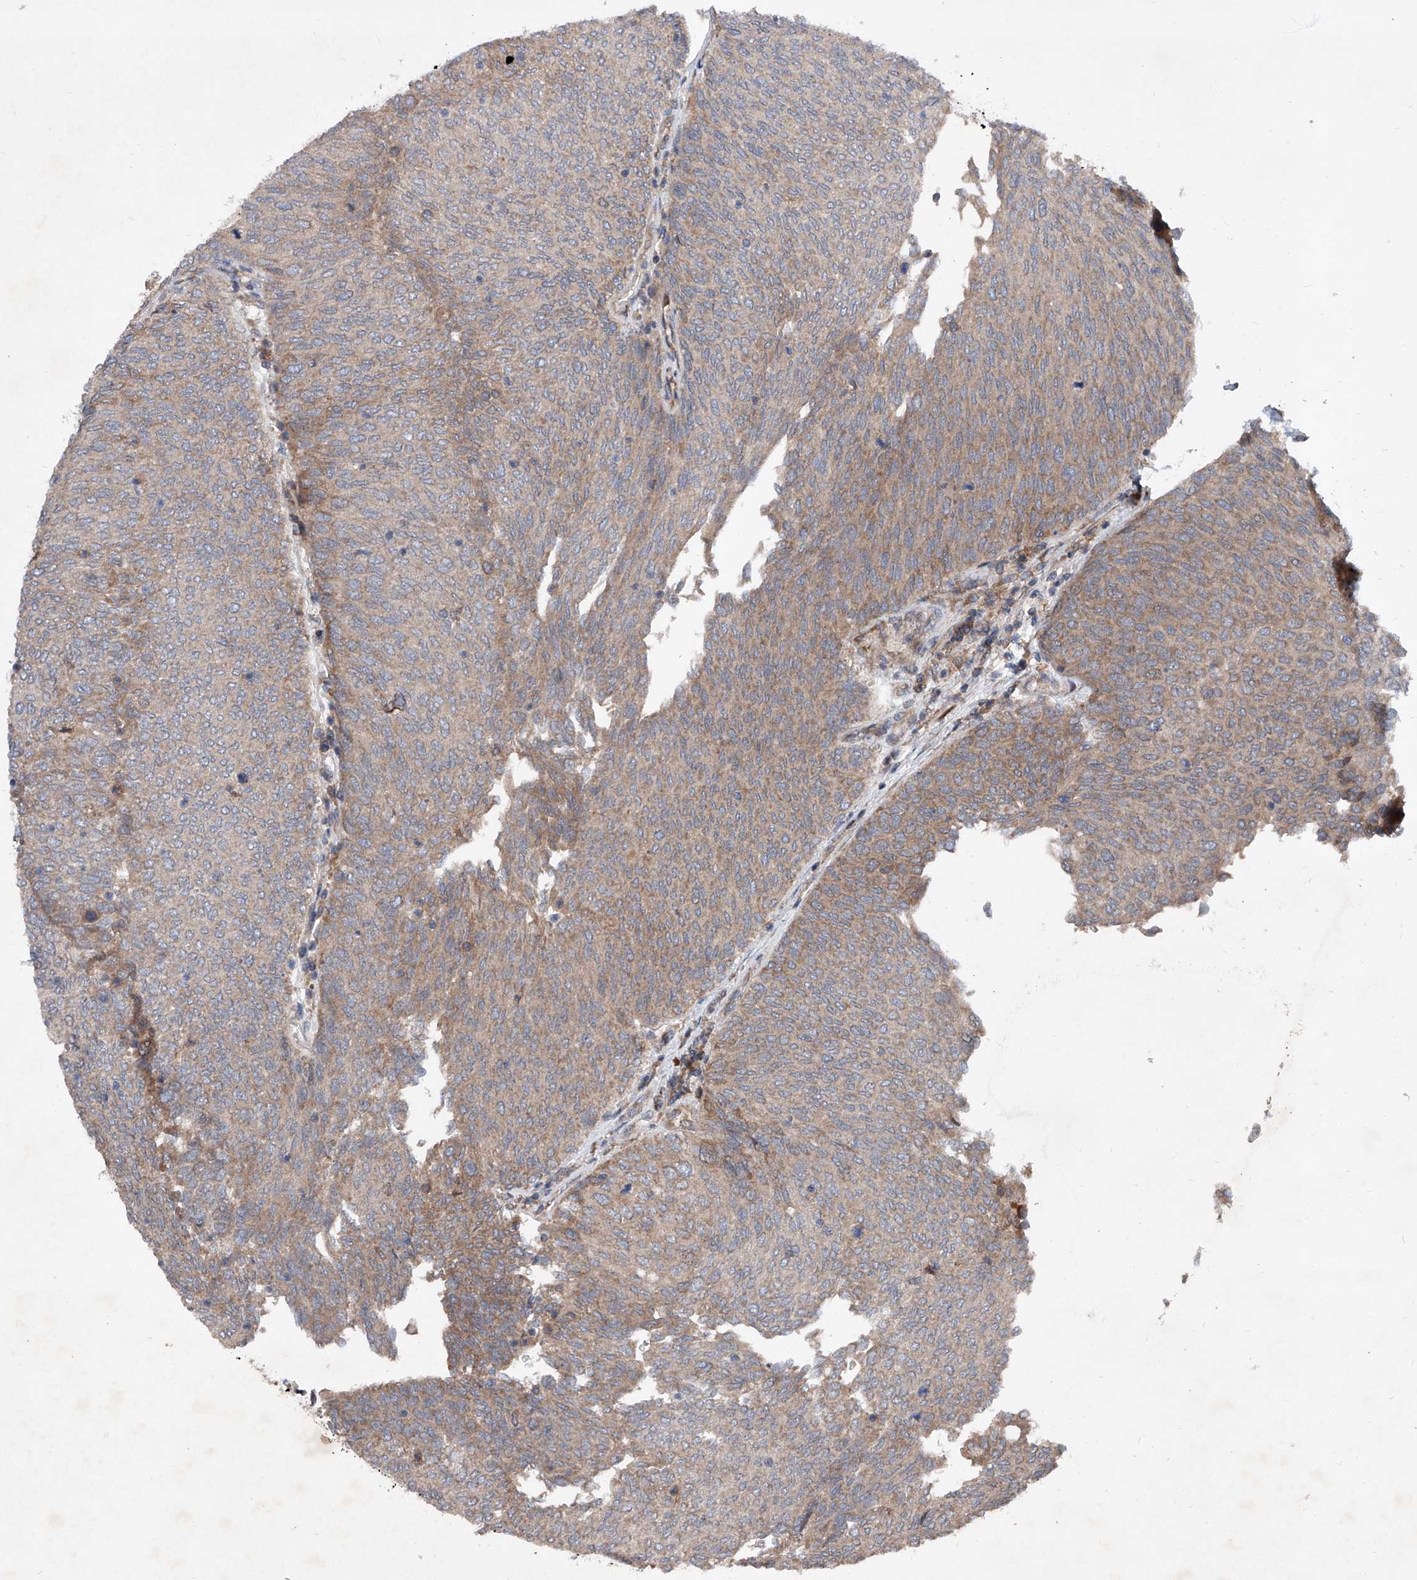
{"staining": {"intensity": "moderate", "quantity": ">75%", "location": "cytoplasmic/membranous"}, "tissue": "urothelial cancer", "cell_type": "Tumor cells", "image_type": "cancer", "snomed": [{"axis": "morphology", "description": "Urothelial carcinoma, Low grade"}, {"axis": "topography", "description": "Urinary bladder"}], "caption": "Moderate cytoplasmic/membranous staining for a protein is identified in about >75% of tumor cells of low-grade urothelial carcinoma using immunohistochemistry (IHC).", "gene": "DAD1", "patient": {"sex": "female", "age": 79}}